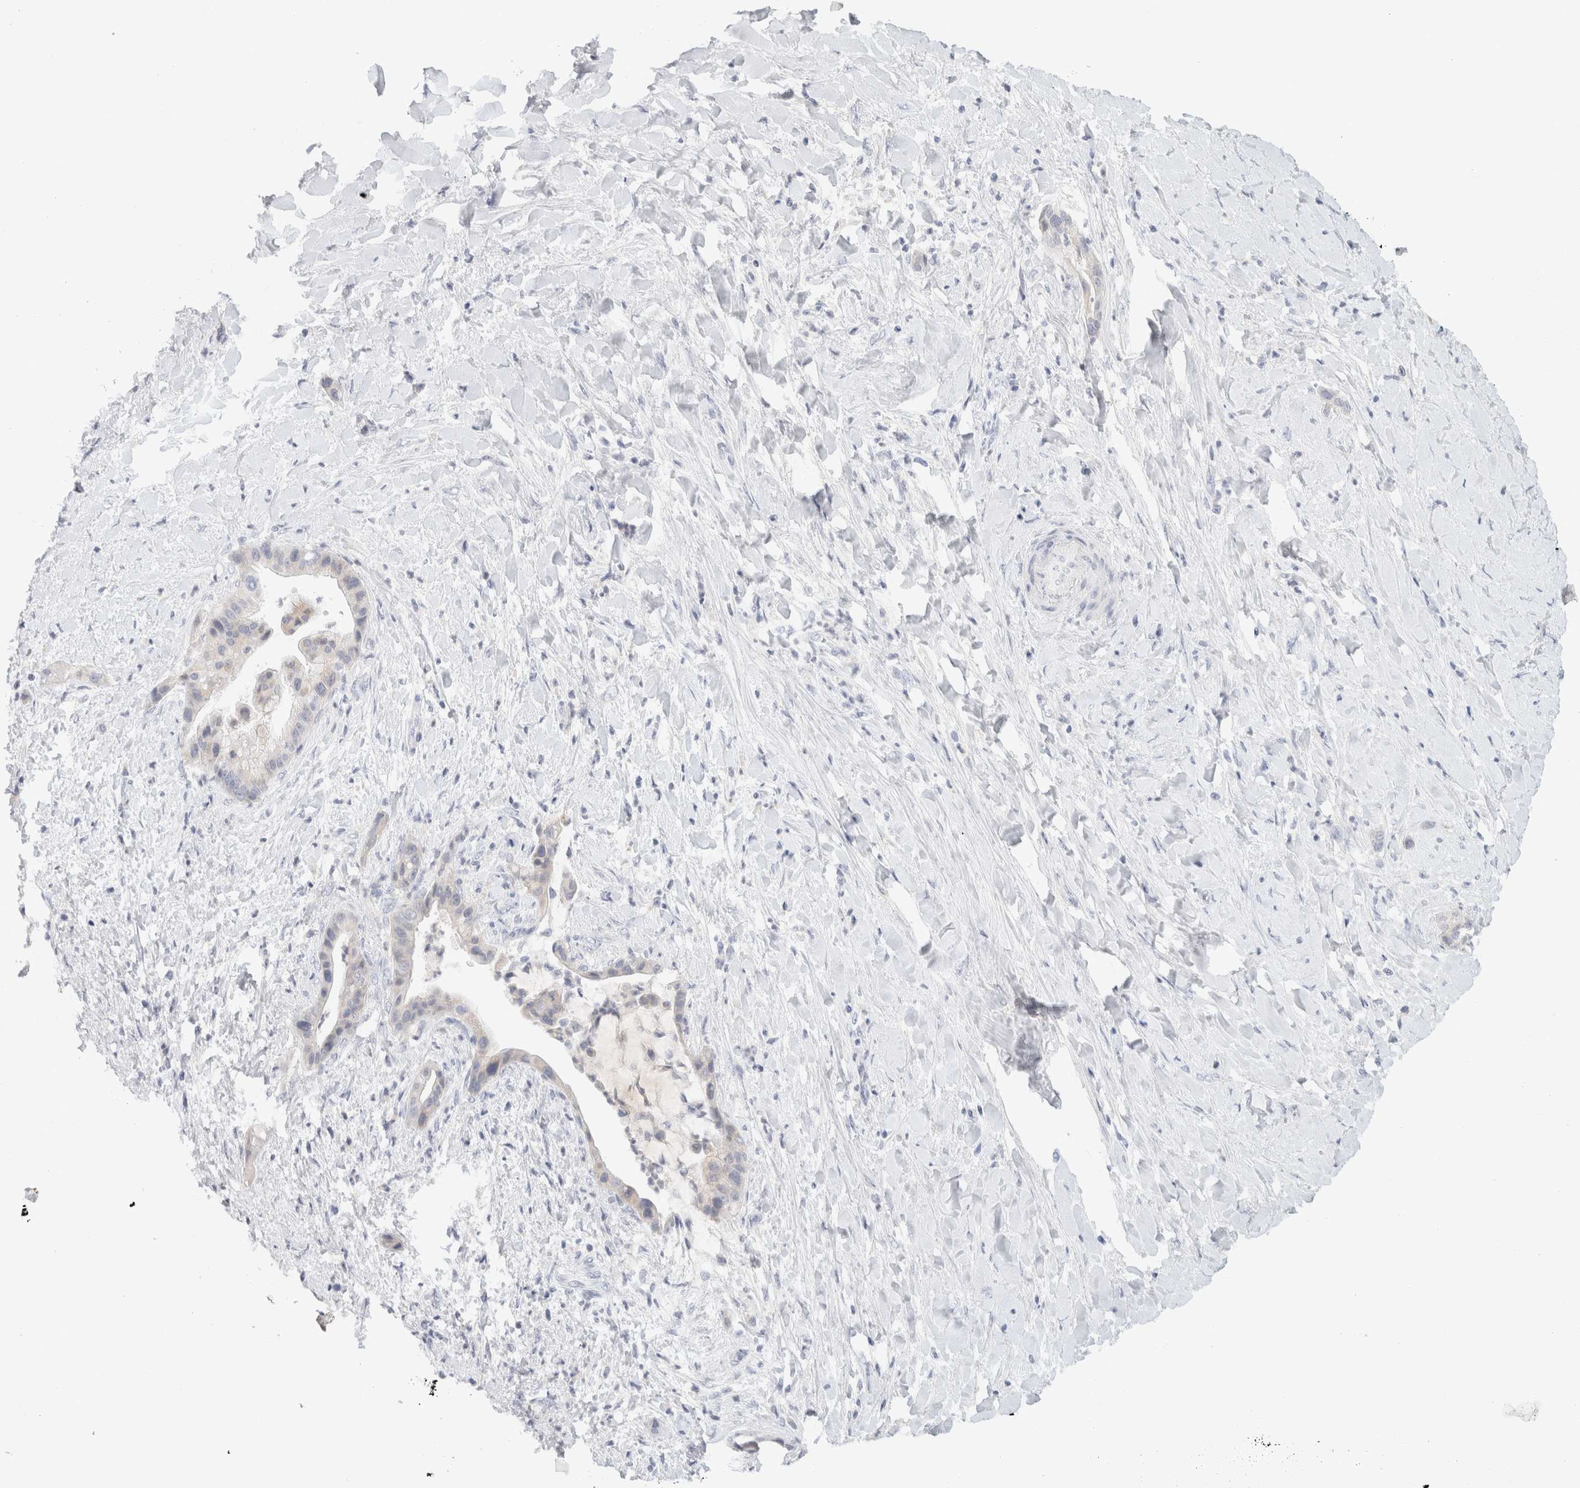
{"staining": {"intensity": "negative", "quantity": "none", "location": "none"}, "tissue": "liver cancer", "cell_type": "Tumor cells", "image_type": "cancer", "snomed": [{"axis": "morphology", "description": "Cholangiocarcinoma"}, {"axis": "topography", "description": "Liver"}], "caption": "Protein analysis of cholangiocarcinoma (liver) demonstrates no significant expression in tumor cells.", "gene": "STK31", "patient": {"sex": "female", "age": 54}}